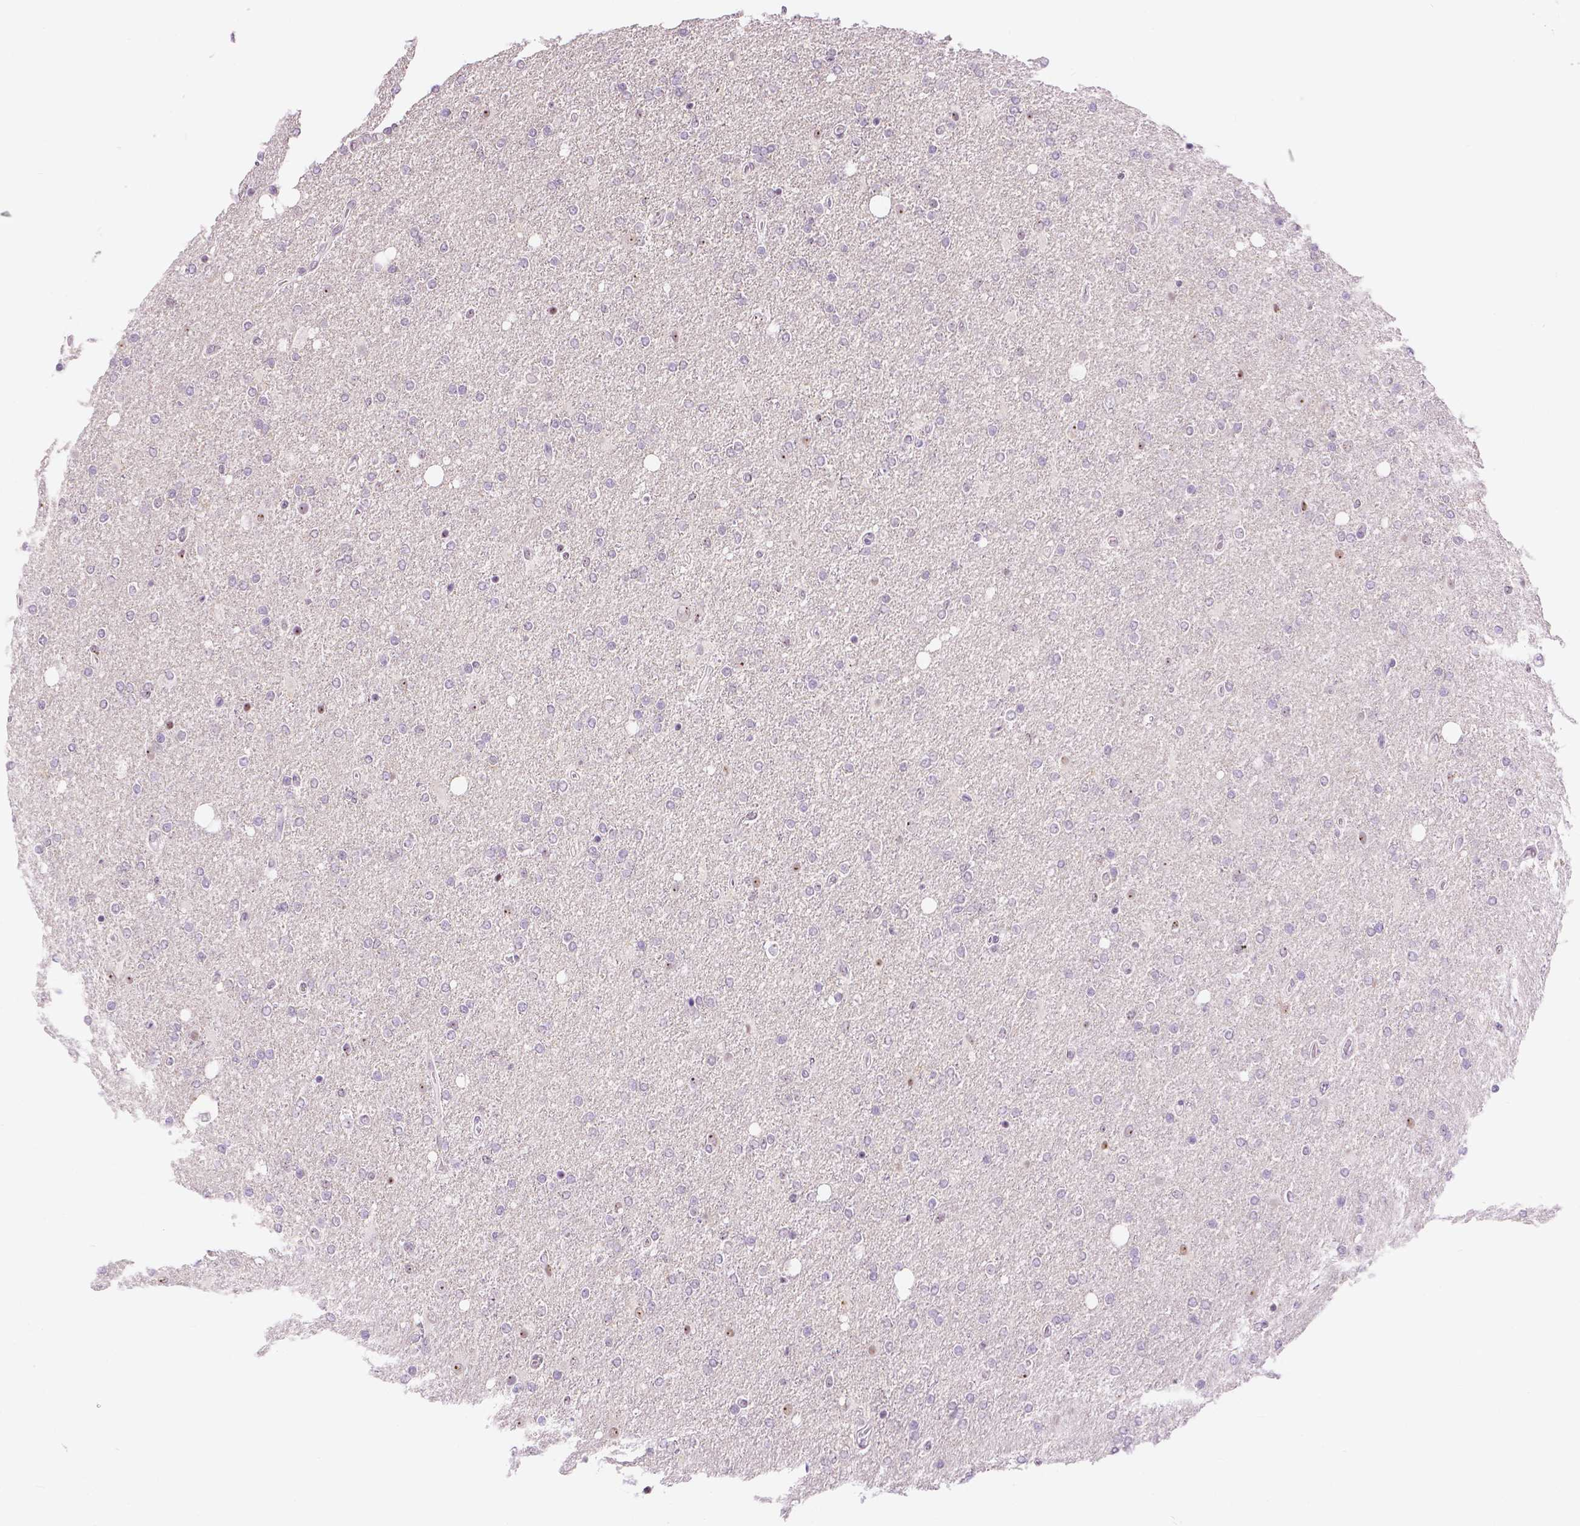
{"staining": {"intensity": "negative", "quantity": "none", "location": "none"}, "tissue": "glioma", "cell_type": "Tumor cells", "image_type": "cancer", "snomed": [{"axis": "morphology", "description": "Glioma, malignant, High grade"}, {"axis": "topography", "description": "Cerebral cortex"}], "caption": "A photomicrograph of malignant glioma (high-grade) stained for a protein displays no brown staining in tumor cells.", "gene": "NHP2", "patient": {"sex": "male", "age": 70}}